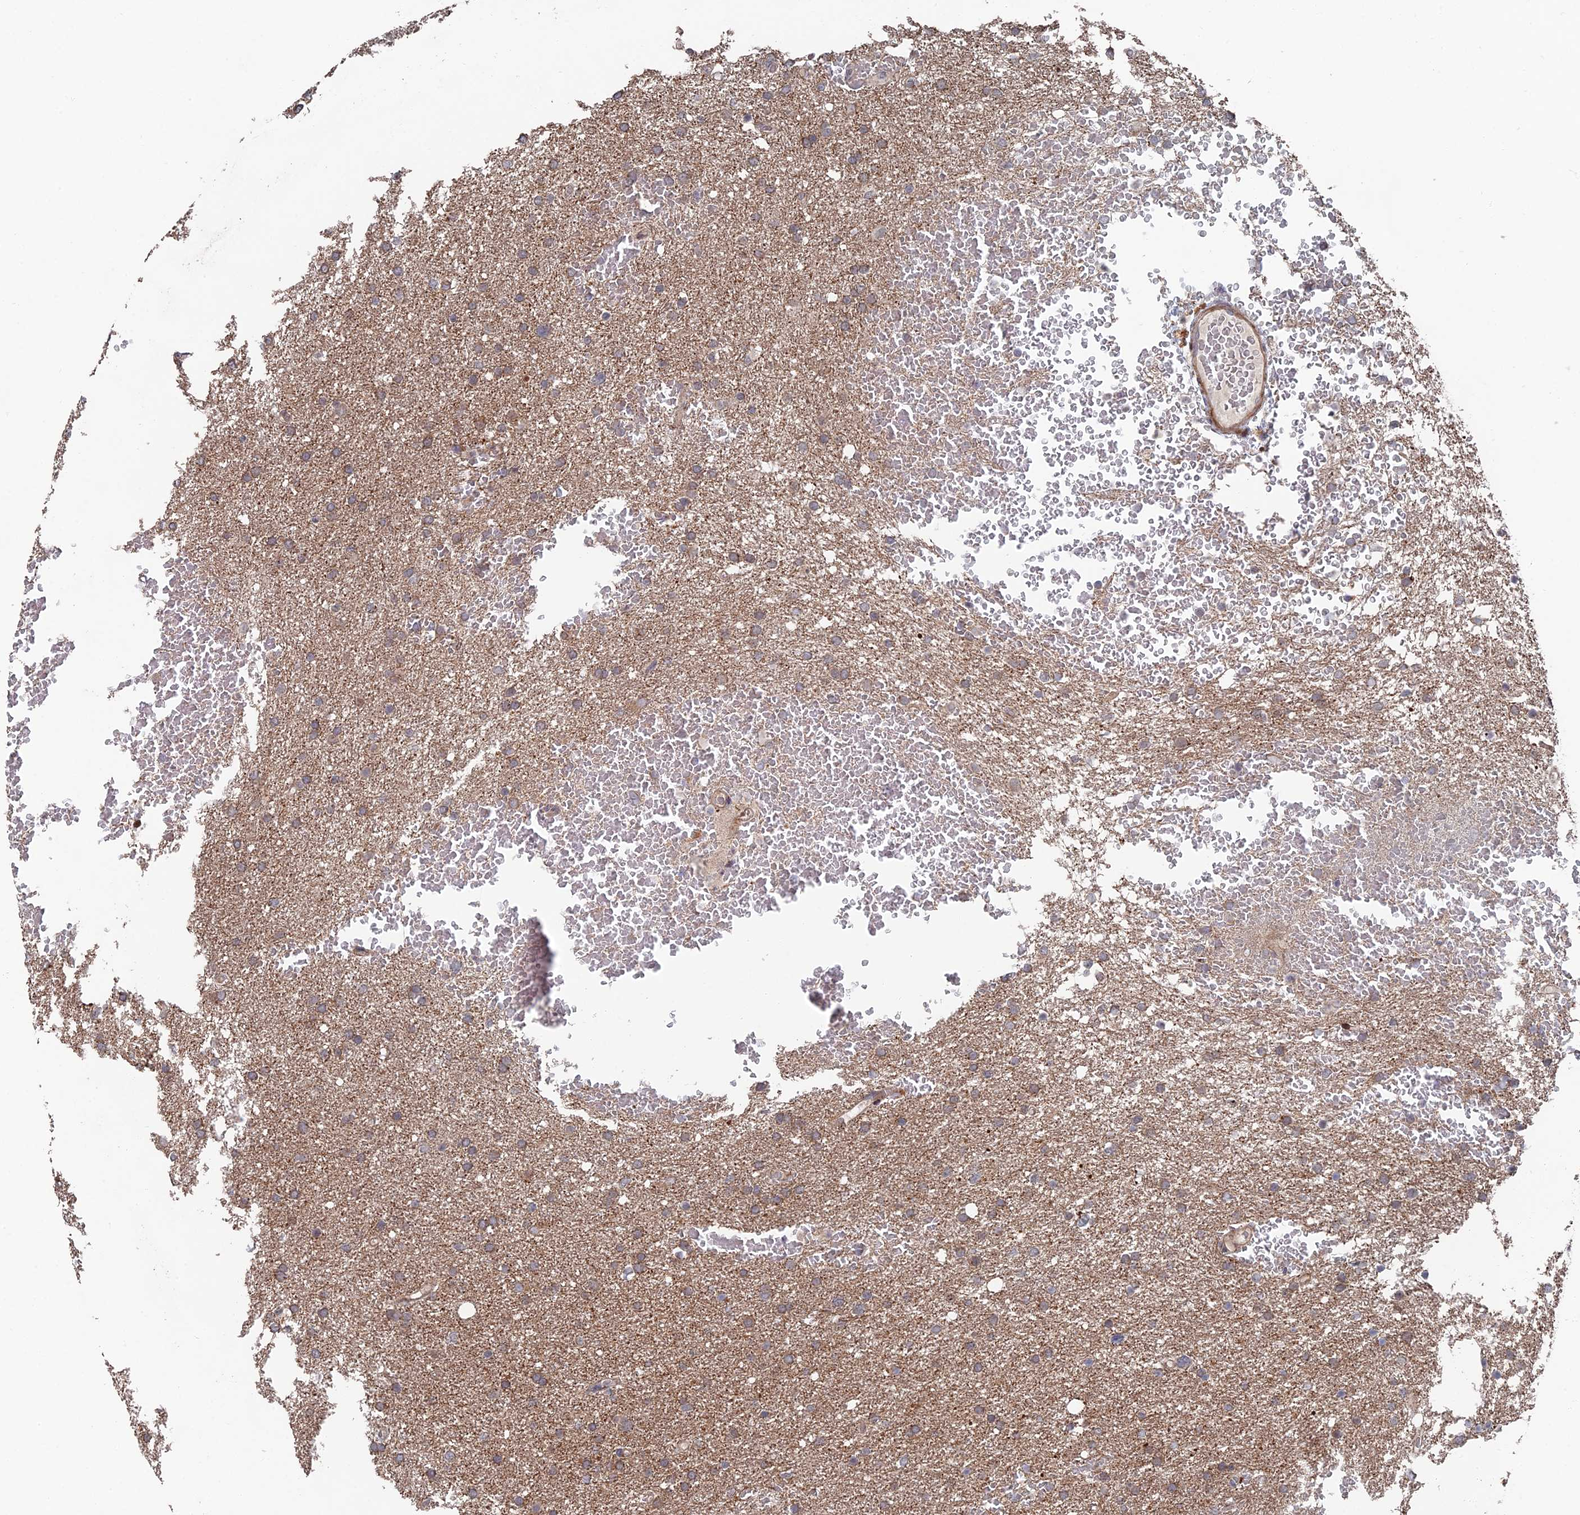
{"staining": {"intensity": "weak", "quantity": "25%-75%", "location": "cytoplasmic/membranous"}, "tissue": "glioma", "cell_type": "Tumor cells", "image_type": "cancer", "snomed": [{"axis": "morphology", "description": "Glioma, malignant, High grade"}, {"axis": "topography", "description": "Cerebral cortex"}], "caption": "A brown stain labels weak cytoplasmic/membranous expression of a protein in glioma tumor cells.", "gene": "GTF2IRD1", "patient": {"sex": "female", "age": 36}}